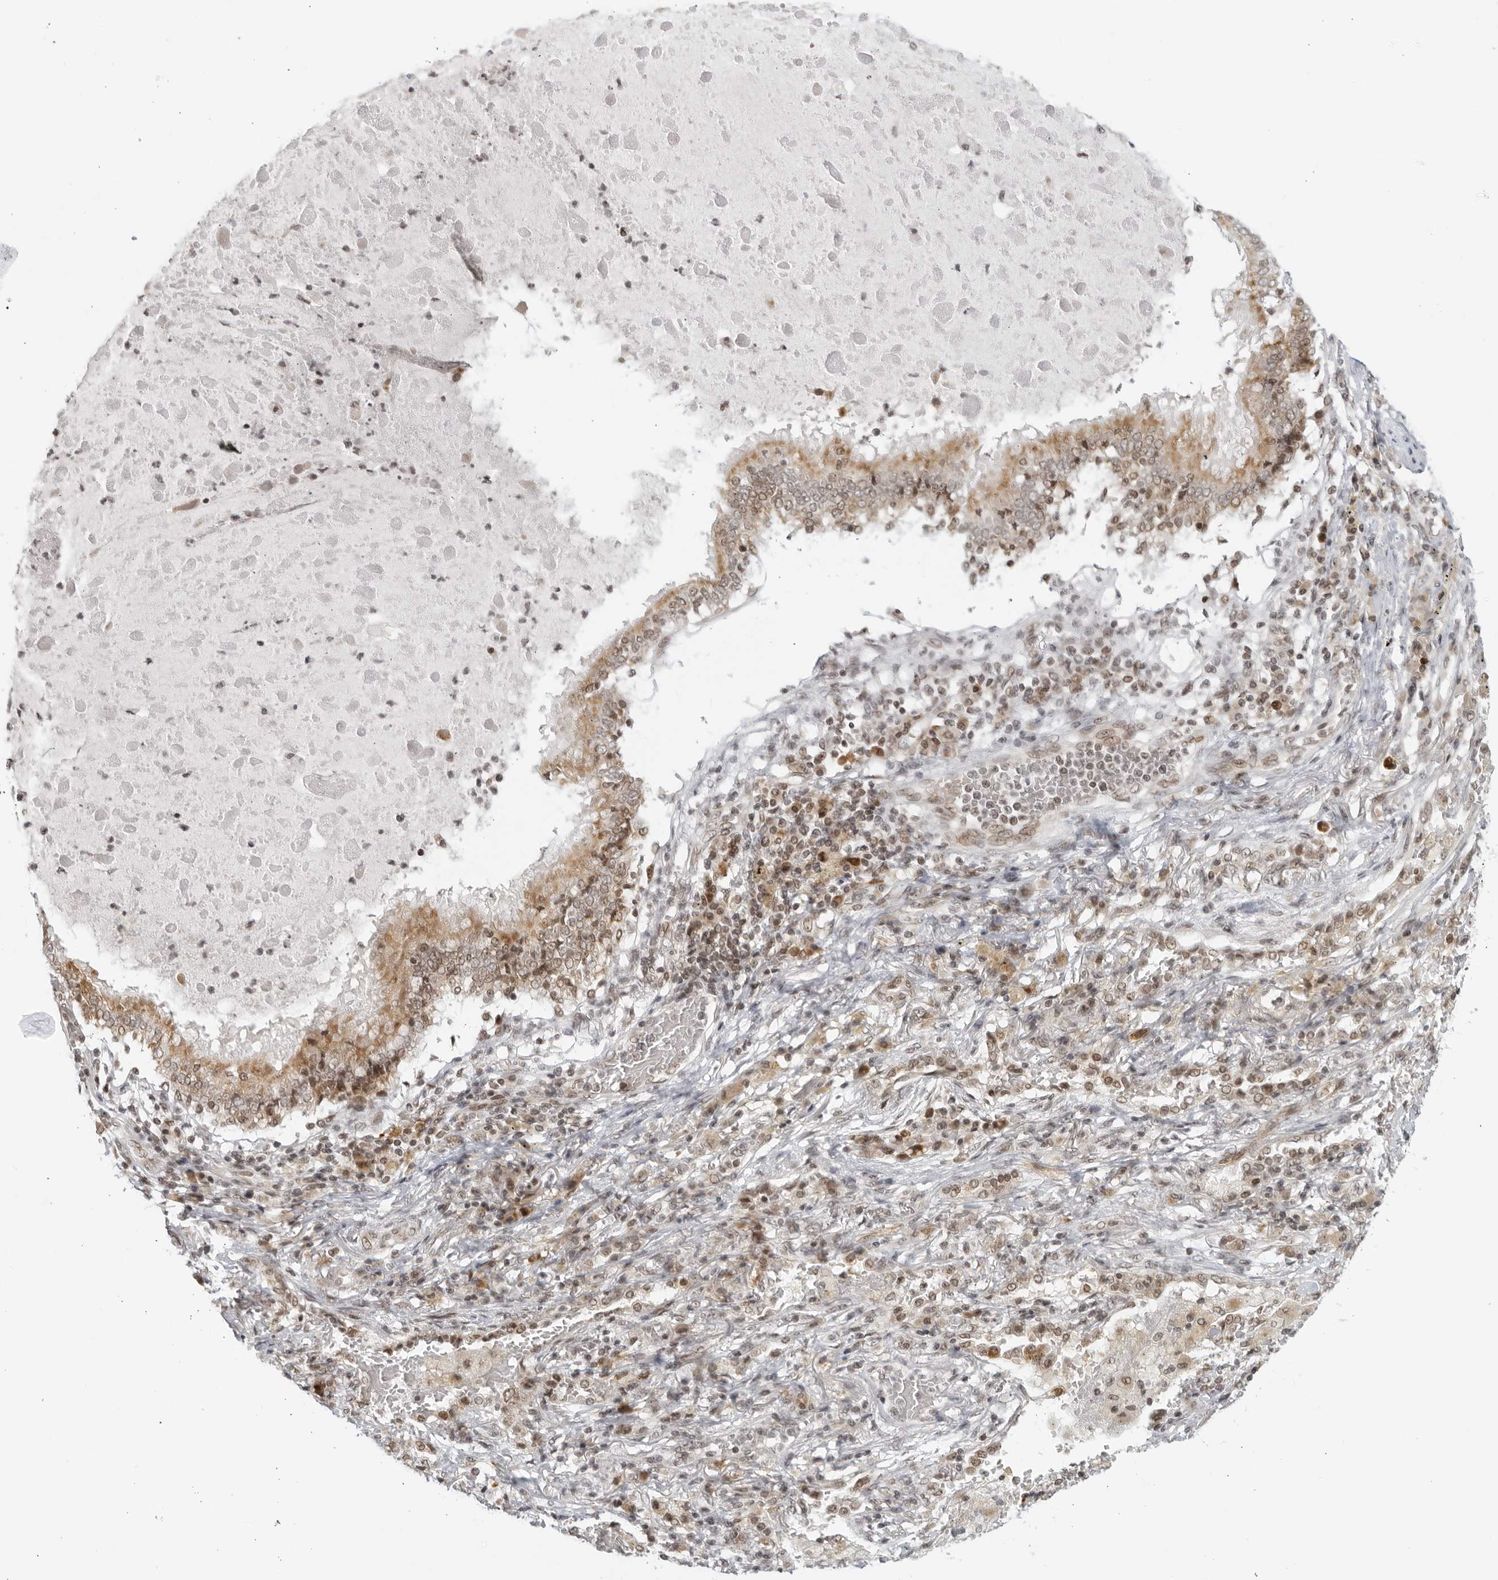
{"staining": {"intensity": "weak", "quantity": "<25%", "location": "cytoplasmic/membranous"}, "tissue": "lung cancer", "cell_type": "Tumor cells", "image_type": "cancer", "snomed": [{"axis": "morphology", "description": "Squamous cell carcinoma, NOS"}, {"axis": "topography", "description": "Lung"}], "caption": "Protein analysis of lung cancer shows no significant staining in tumor cells. (Brightfield microscopy of DAB (3,3'-diaminobenzidine) immunohistochemistry (IHC) at high magnification).", "gene": "RAB11FIP3", "patient": {"sex": "male", "age": 61}}